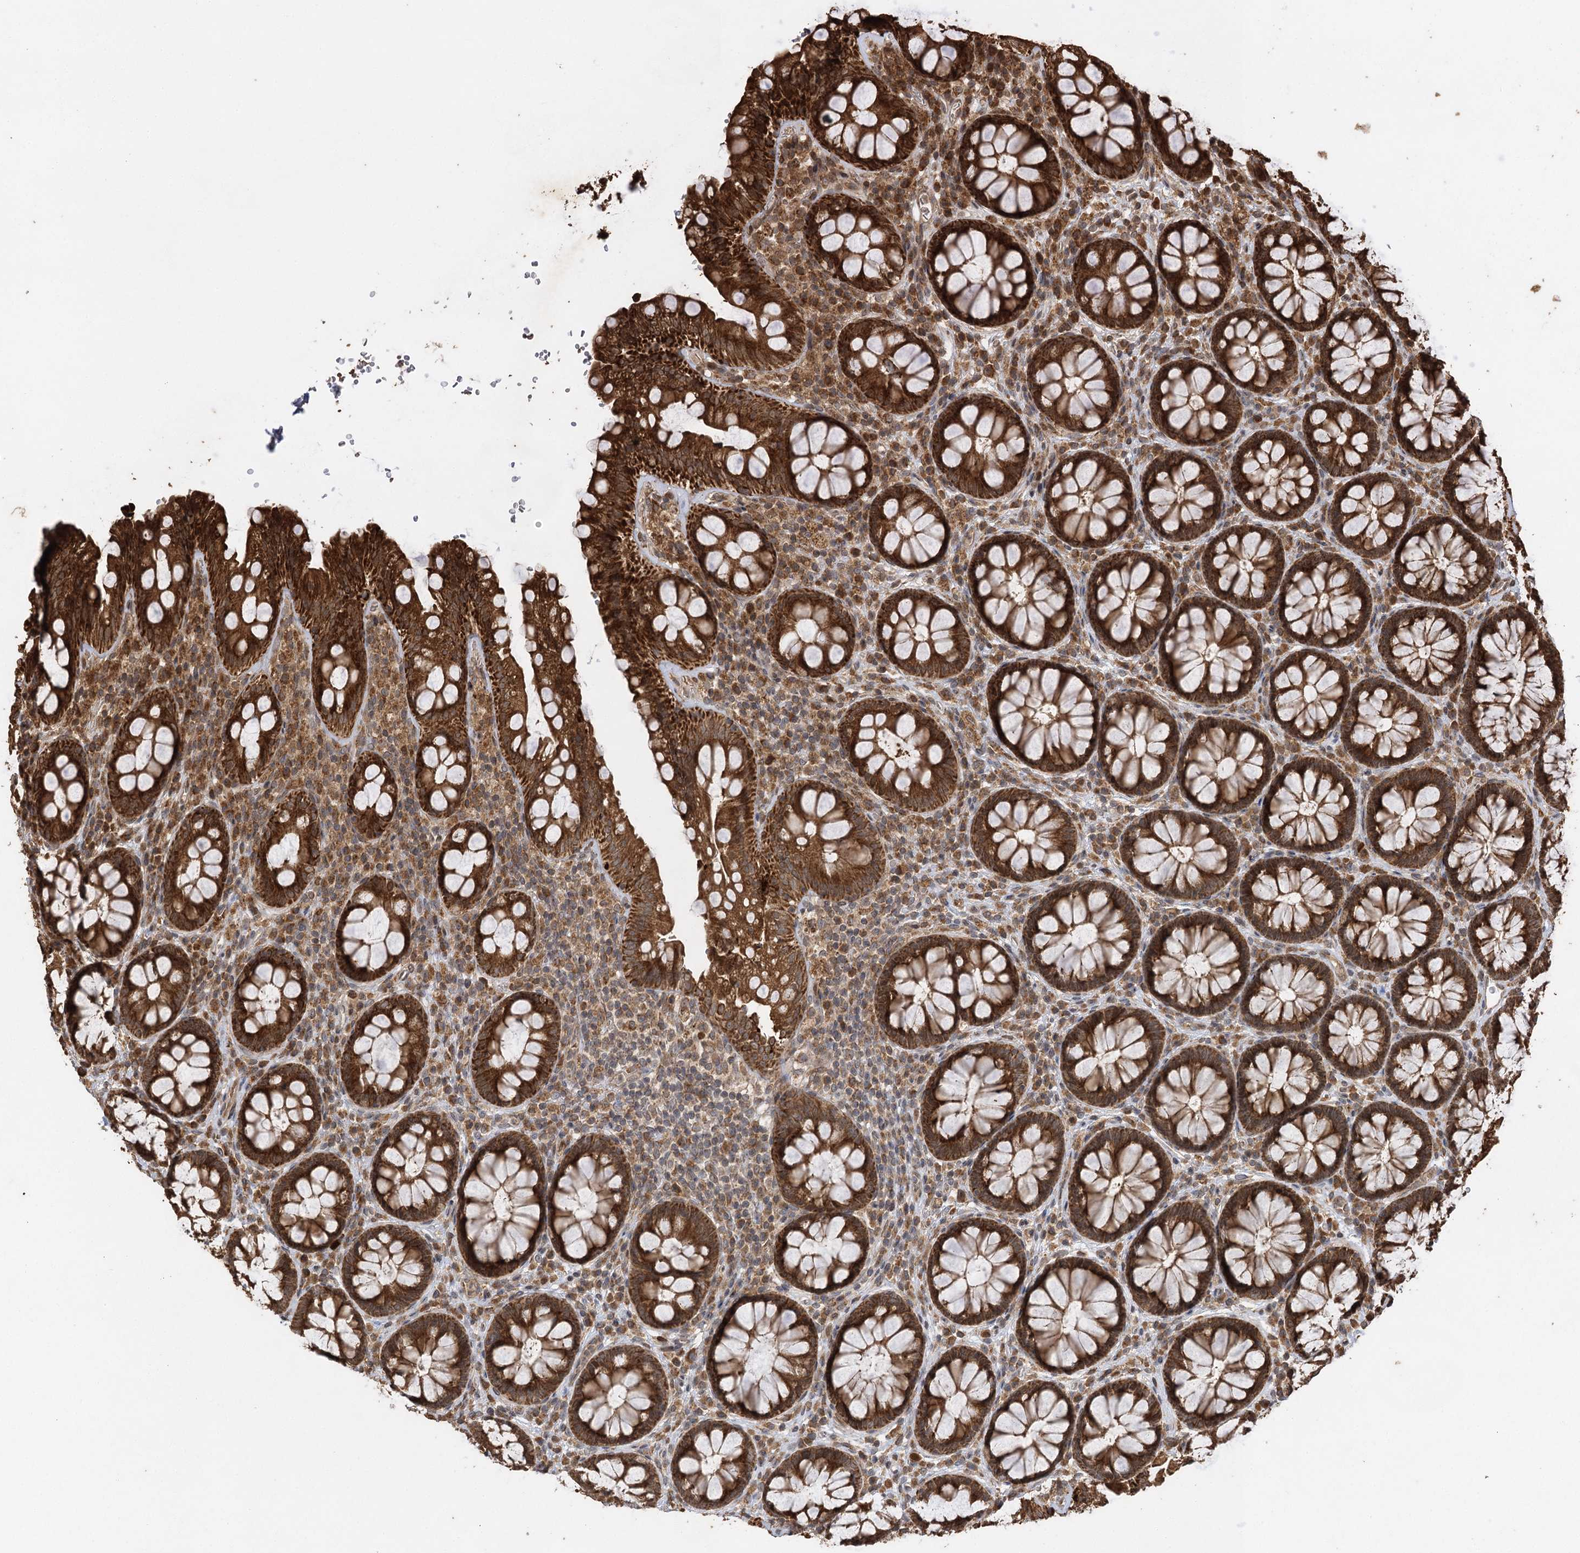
{"staining": {"intensity": "strong", "quantity": ">75%", "location": "cytoplasmic/membranous"}, "tissue": "rectum", "cell_type": "Glandular cells", "image_type": "normal", "snomed": [{"axis": "morphology", "description": "Normal tissue, NOS"}, {"axis": "topography", "description": "Rectum"}], "caption": "There is high levels of strong cytoplasmic/membranous positivity in glandular cells of benign rectum, as demonstrated by immunohistochemical staining (brown color).", "gene": "IL11RA", "patient": {"sex": "male", "age": 83}}